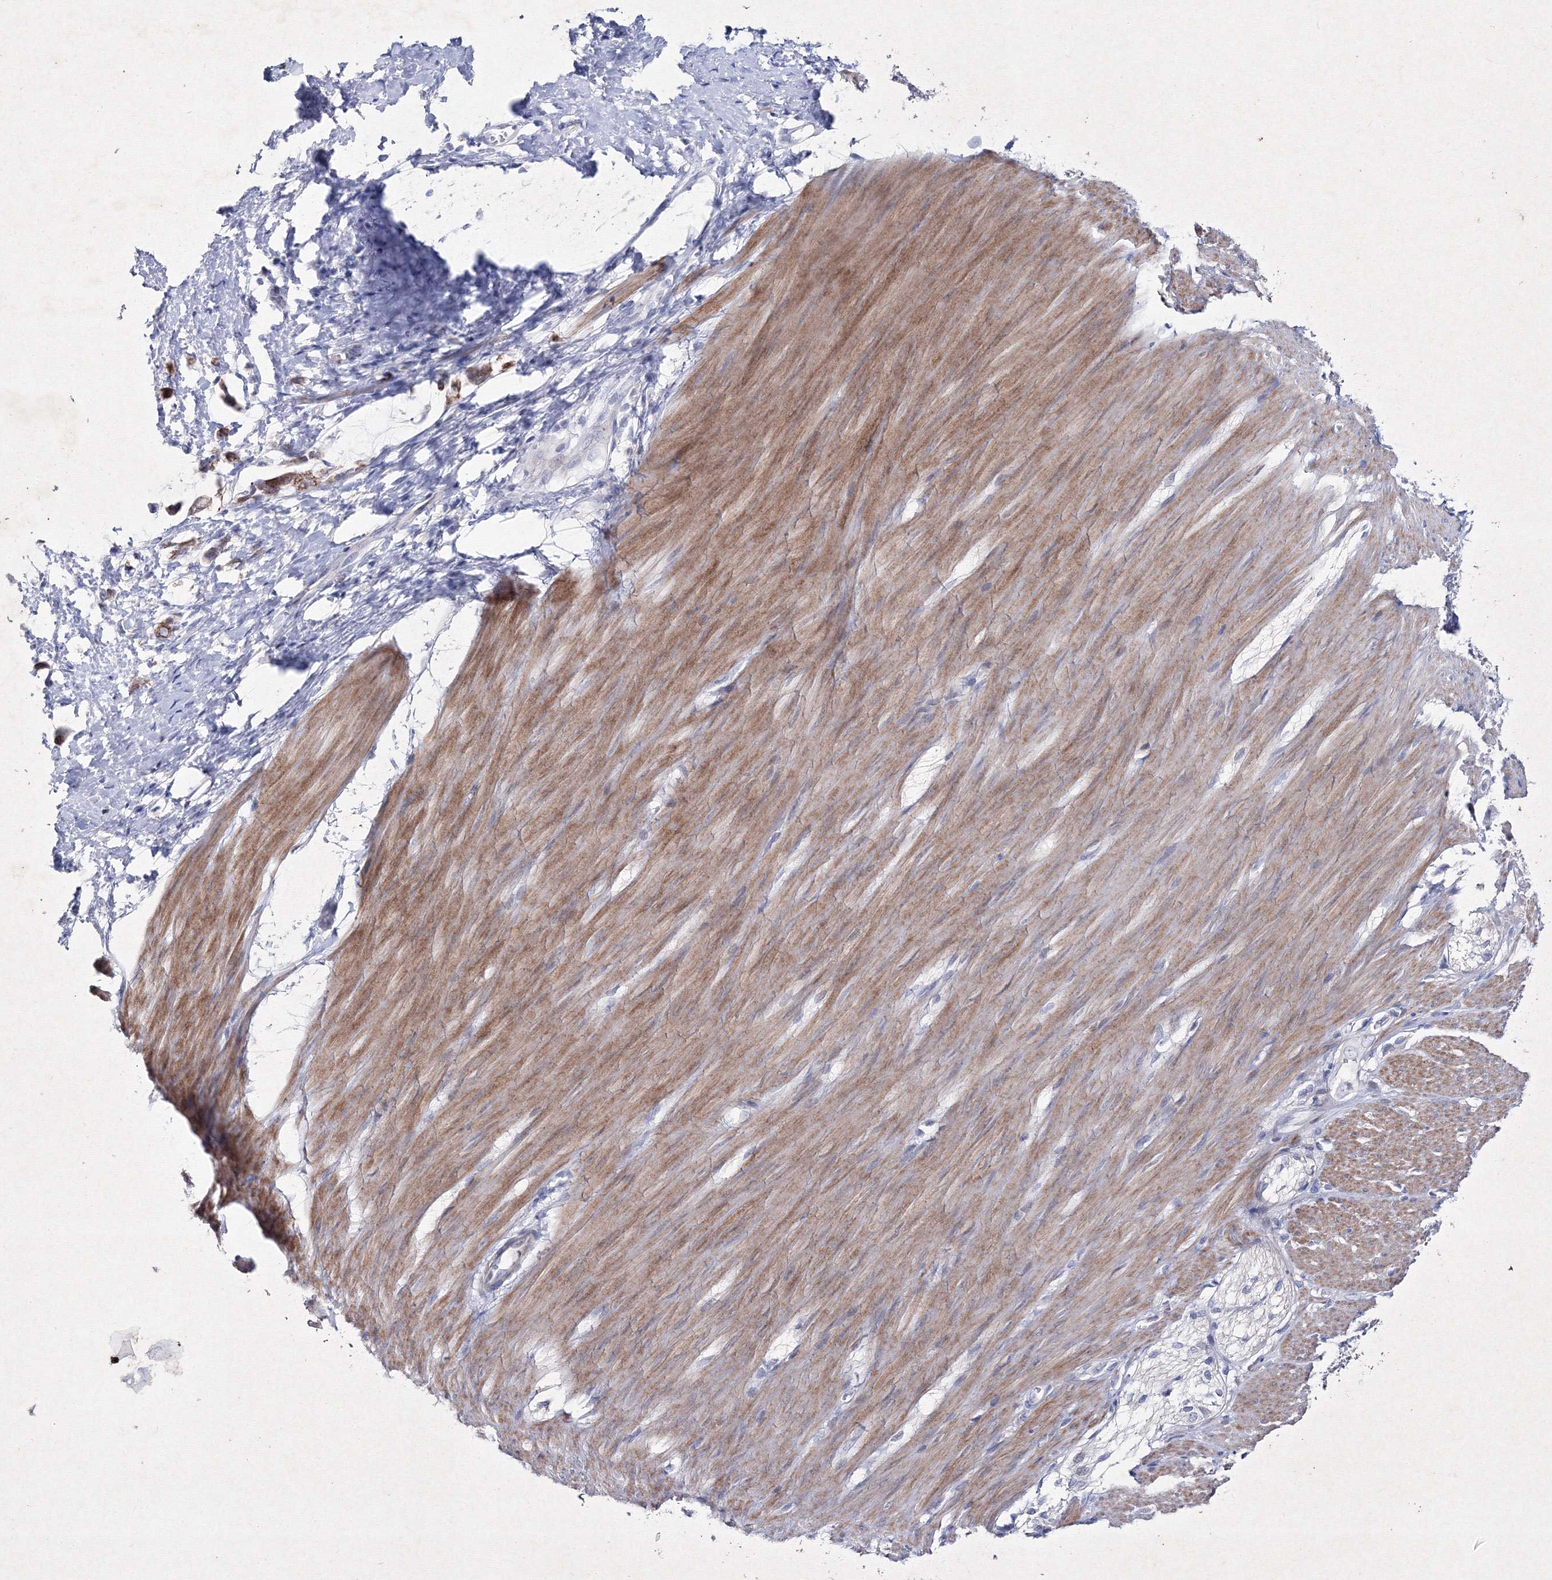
{"staining": {"intensity": "moderate", "quantity": ">75%", "location": "cytoplasmic/membranous"}, "tissue": "smooth muscle", "cell_type": "Smooth muscle cells", "image_type": "normal", "snomed": [{"axis": "morphology", "description": "Normal tissue, NOS"}, {"axis": "morphology", "description": "Adenocarcinoma, NOS"}, {"axis": "topography", "description": "Colon"}, {"axis": "topography", "description": "Peripheral nerve tissue"}], "caption": "Smooth muscle stained with immunohistochemistry (IHC) exhibits moderate cytoplasmic/membranous expression in approximately >75% of smooth muscle cells. The staining was performed using DAB to visualize the protein expression in brown, while the nuclei were stained in blue with hematoxylin (Magnification: 20x).", "gene": "SMIM29", "patient": {"sex": "male", "age": 14}}